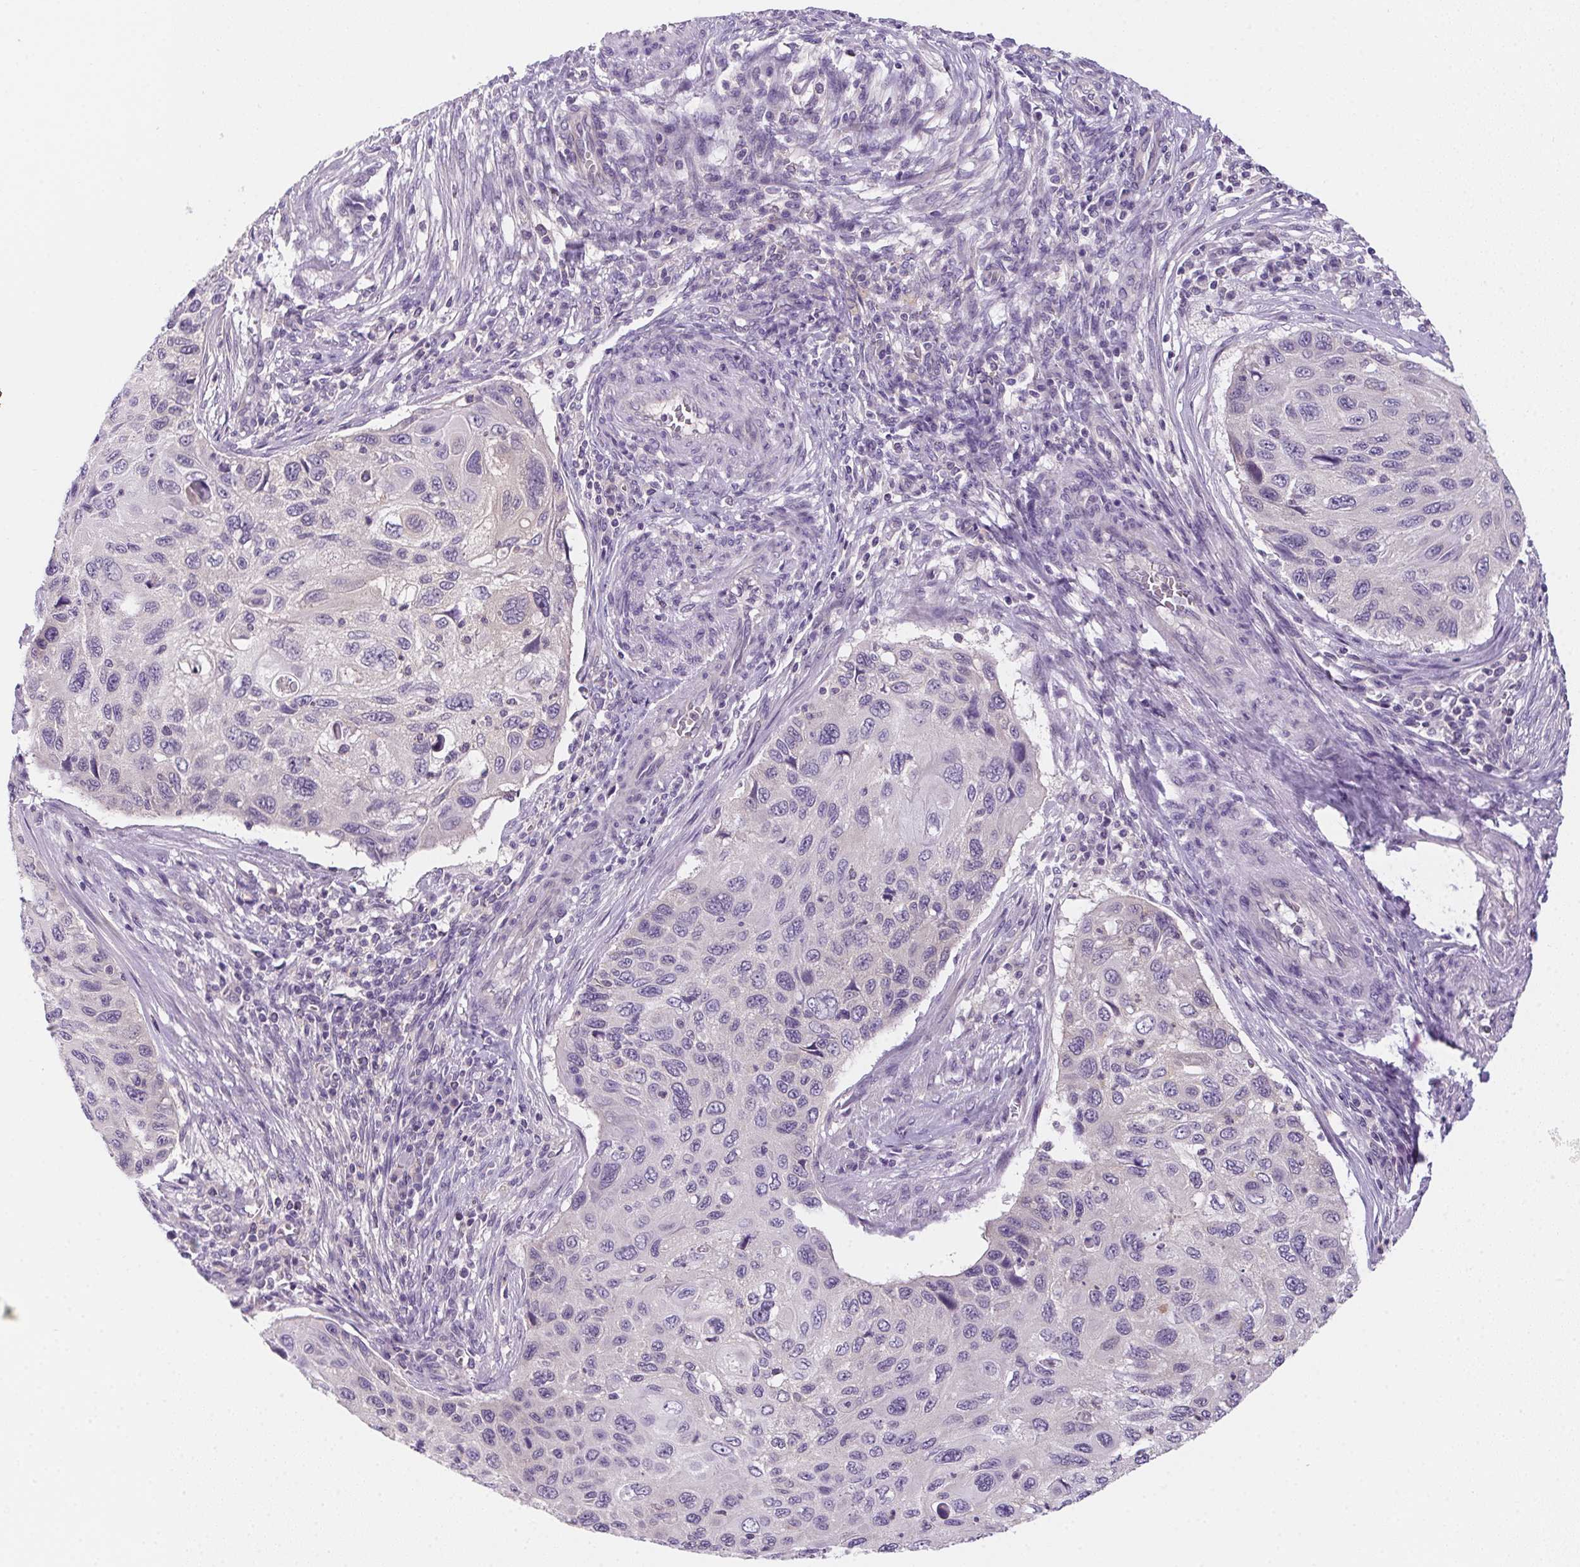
{"staining": {"intensity": "negative", "quantity": "none", "location": "none"}, "tissue": "cervical cancer", "cell_type": "Tumor cells", "image_type": "cancer", "snomed": [{"axis": "morphology", "description": "Squamous cell carcinoma, NOS"}, {"axis": "topography", "description": "Cervix"}], "caption": "Histopathology image shows no protein positivity in tumor cells of squamous cell carcinoma (cervical) tissue.", "gene": "PRKAA1", "patient": {"sex": "female", "age": 70}}